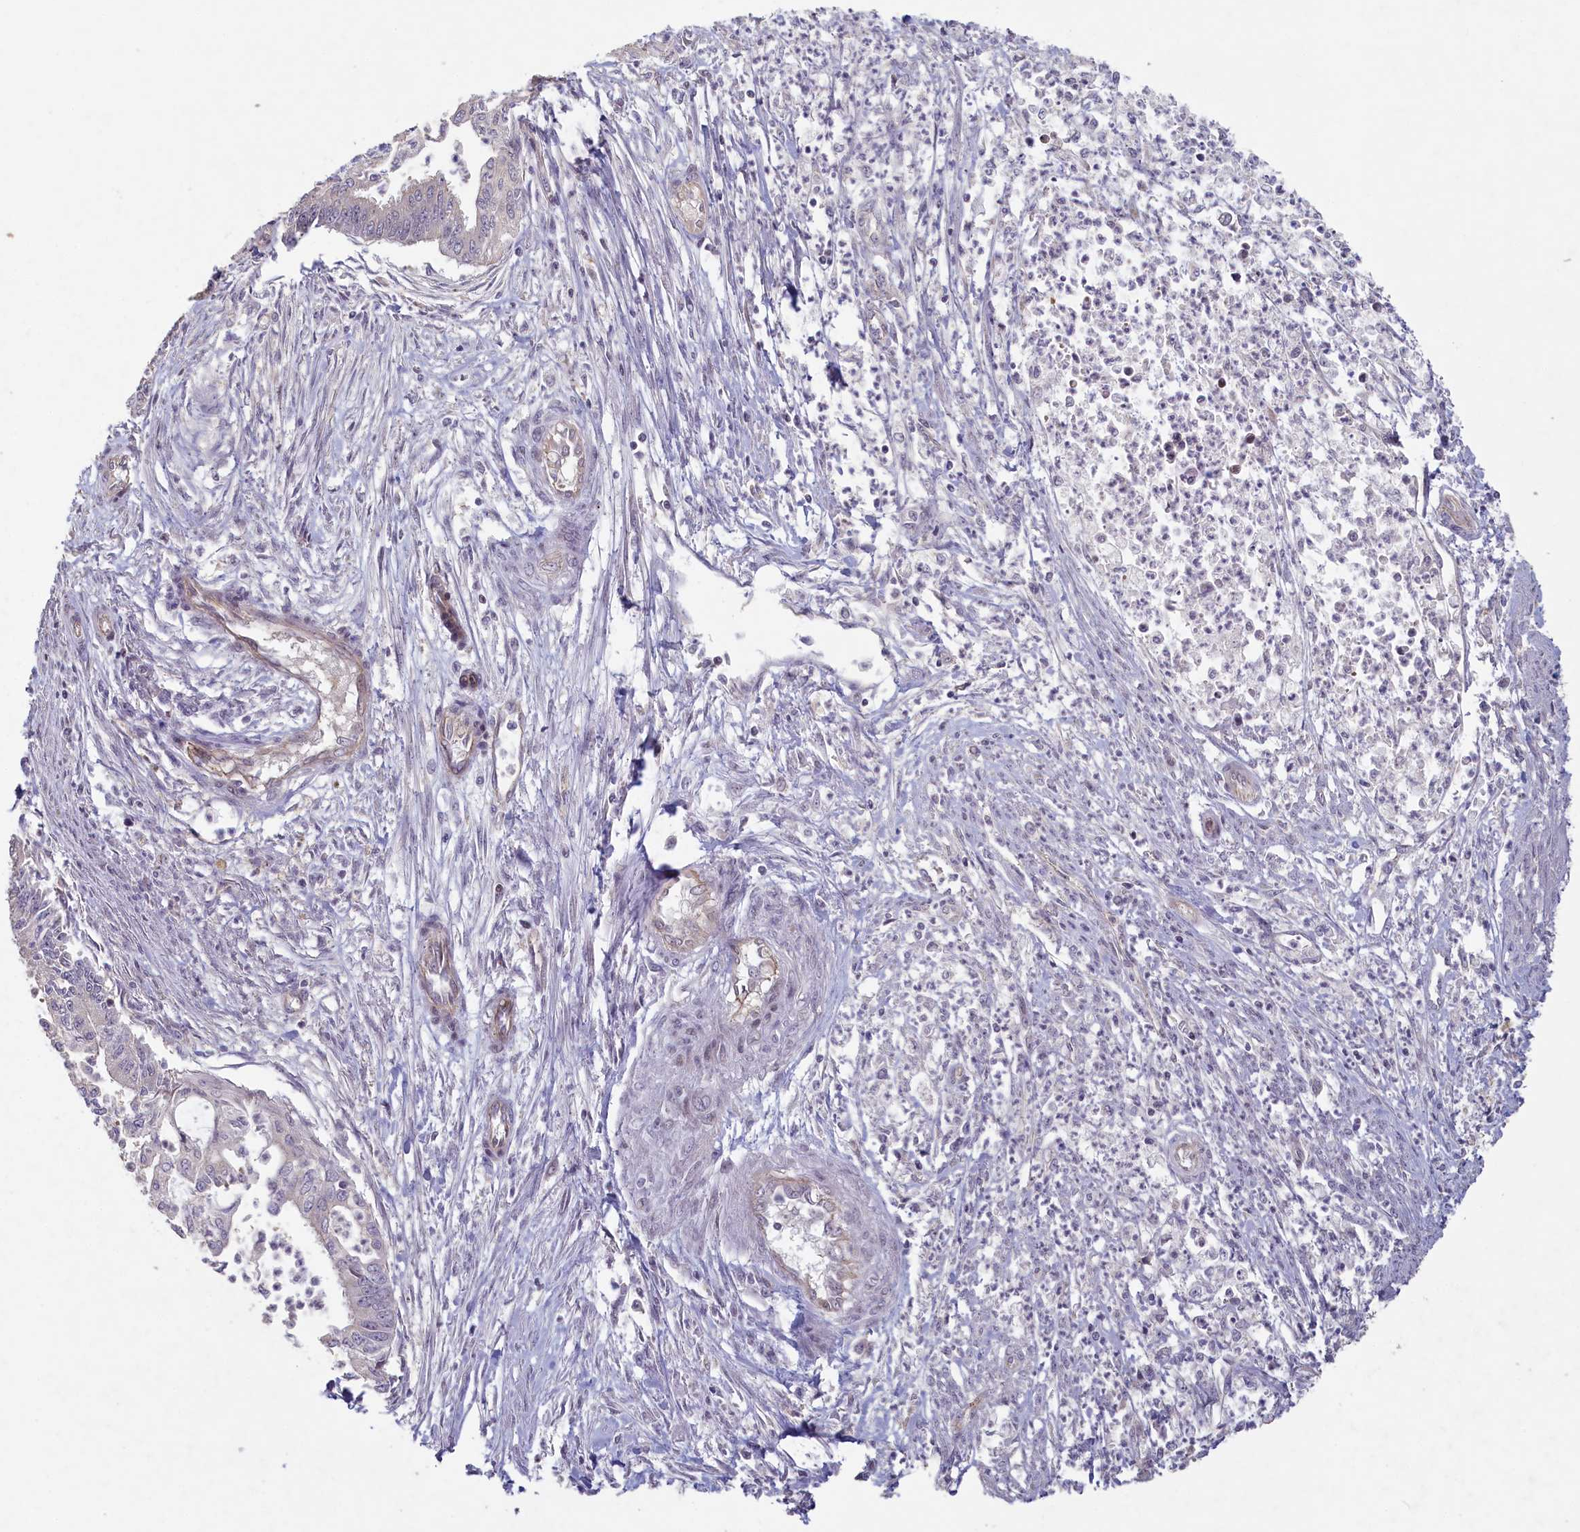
{"staining": {"intensity": "negative", "quantity": "none", "location": "none"}, "tissue": "endometrial cancer", "cell_type": "Tumor cells", "image_type": "cancer", "snomed": [{"axis": "morphology", "description": "Adenocarcinoma, NOS"}, {"axis": "topography", "description": "Endometrium"}], "caption": "This is a image of IHC staining of endometrial cancer, which shows no expression in tumor cells.", "gene": "MADD", "patient": {"sex": "female", "age": 73}}